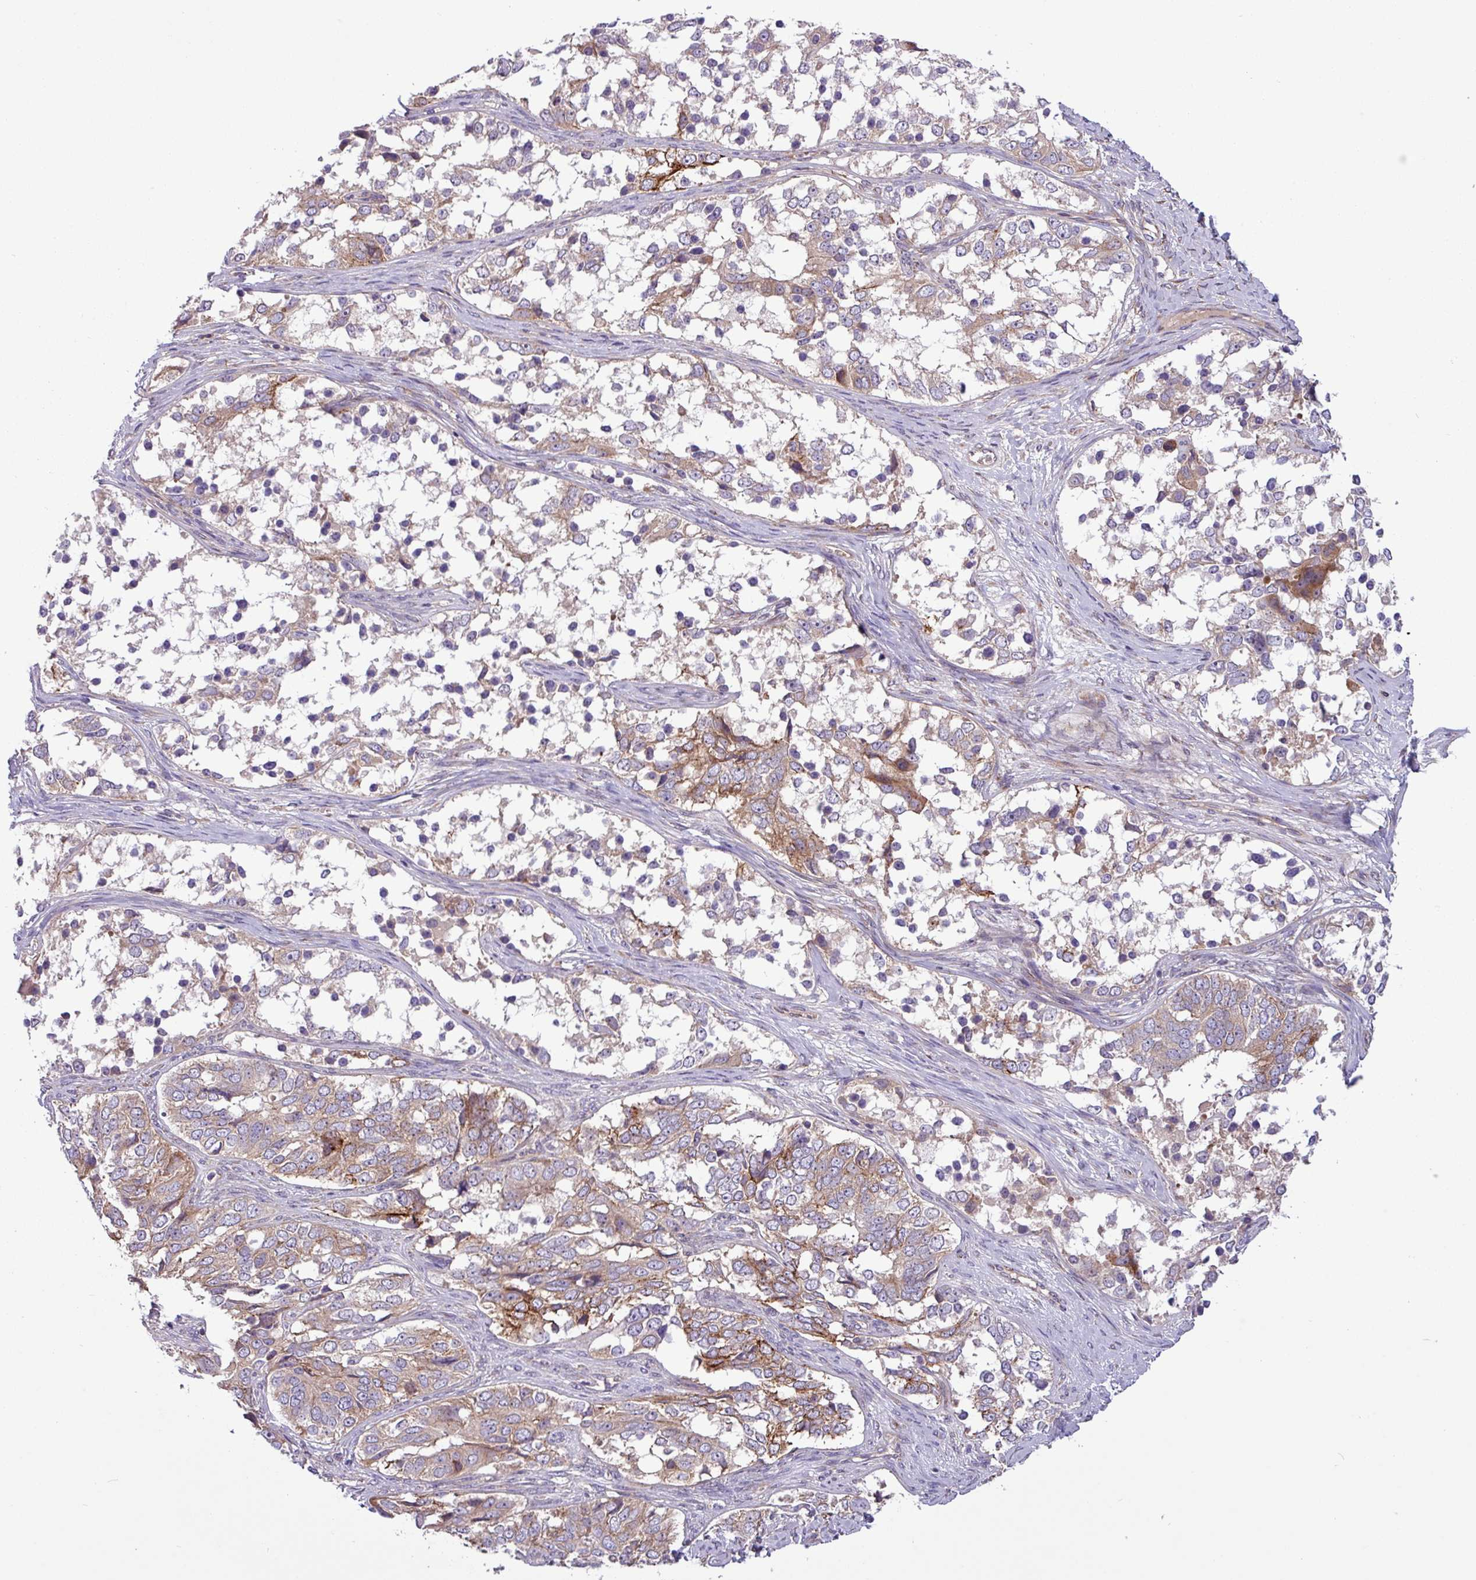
{"staining": {"intensity": "moderate", "quantity": "25%-75%", "location": "cytoplasmic/membranous"}, "tissue": "ovarian cancer", "cell_type": "Tumor cells", "image_type": "cancer", "snomed": [{"axis": "morphology", "description": "Carcinoma, endometroid"}, {"axis": "topography", "description": "Ovary"}], "caption": "A micrograph of human endometroid carcinoma (ovarian) stained for a protein shows moderate cytoplasmic/membranous brown staining in tumor cells. The staining was performed using DAB, with brown indicating positive protein expression. Nuclei are stained blue with hematoxylin.", "gene": "RAB19", "patient": {"sex": "female", "age": 51}}